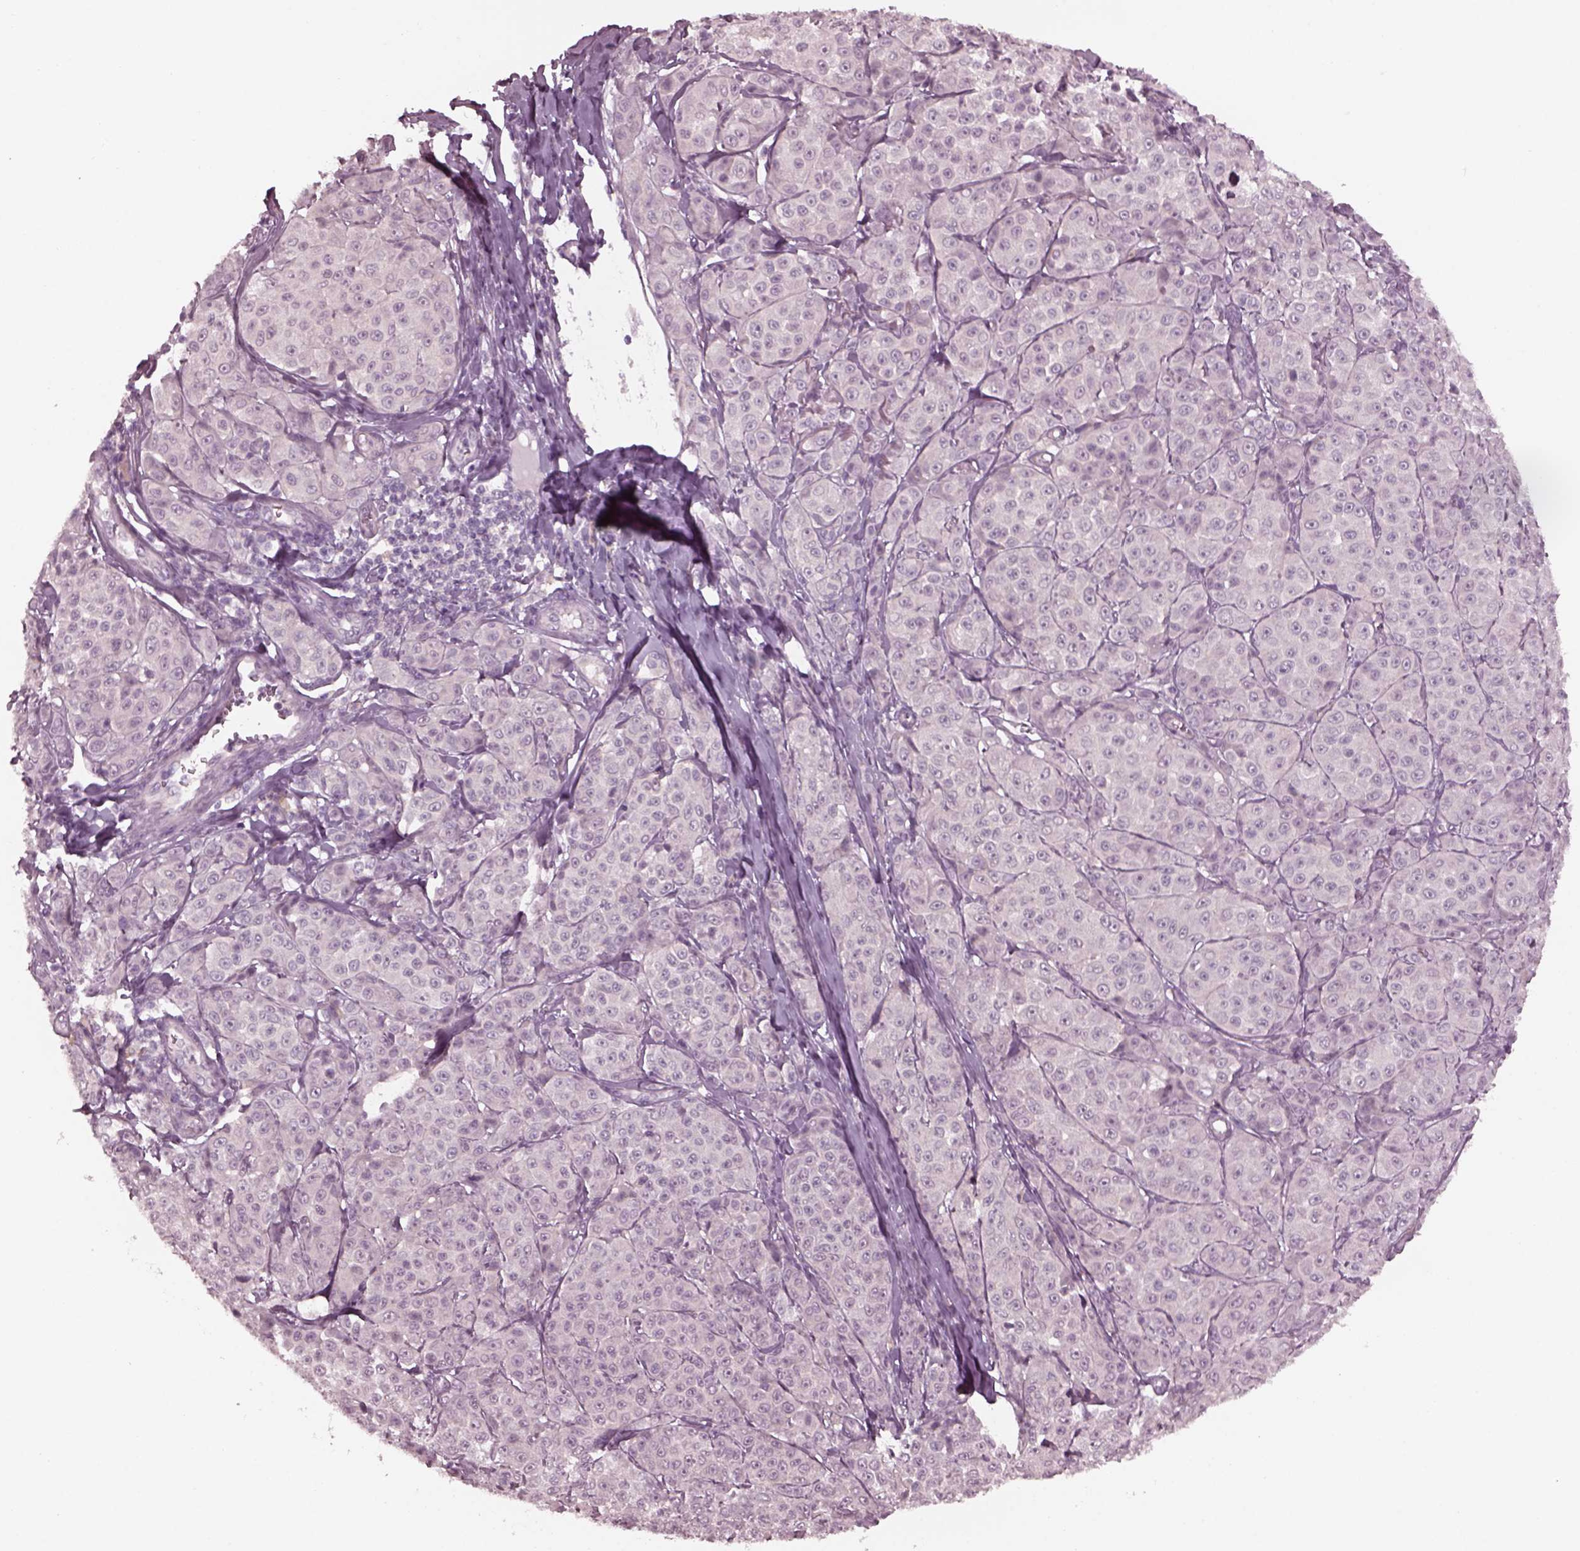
{"staining": {"intensity": "negative", "quantity": "none", "location": "none"}, "tissue": "melanoma", "cell_type": "Tumor cells", "image_type": "cancer", "snomed": [{"axis": "morphology", "description": "Malignant melanoma, NOS"}, {"axis": "topography", "description": "Skin"}], "caption": "A histopathology image of human malignant melanoma is negative for staining in tumor cells. The staining was performed using DAB (3,3'-diaminobenzidine) to visualize the protein expression in brown, while the nuclei were stained in blue with hematoxylin (Magnification: 20x).", "gene": "YY2", "patient": {"sex": "male", "age": 89}}